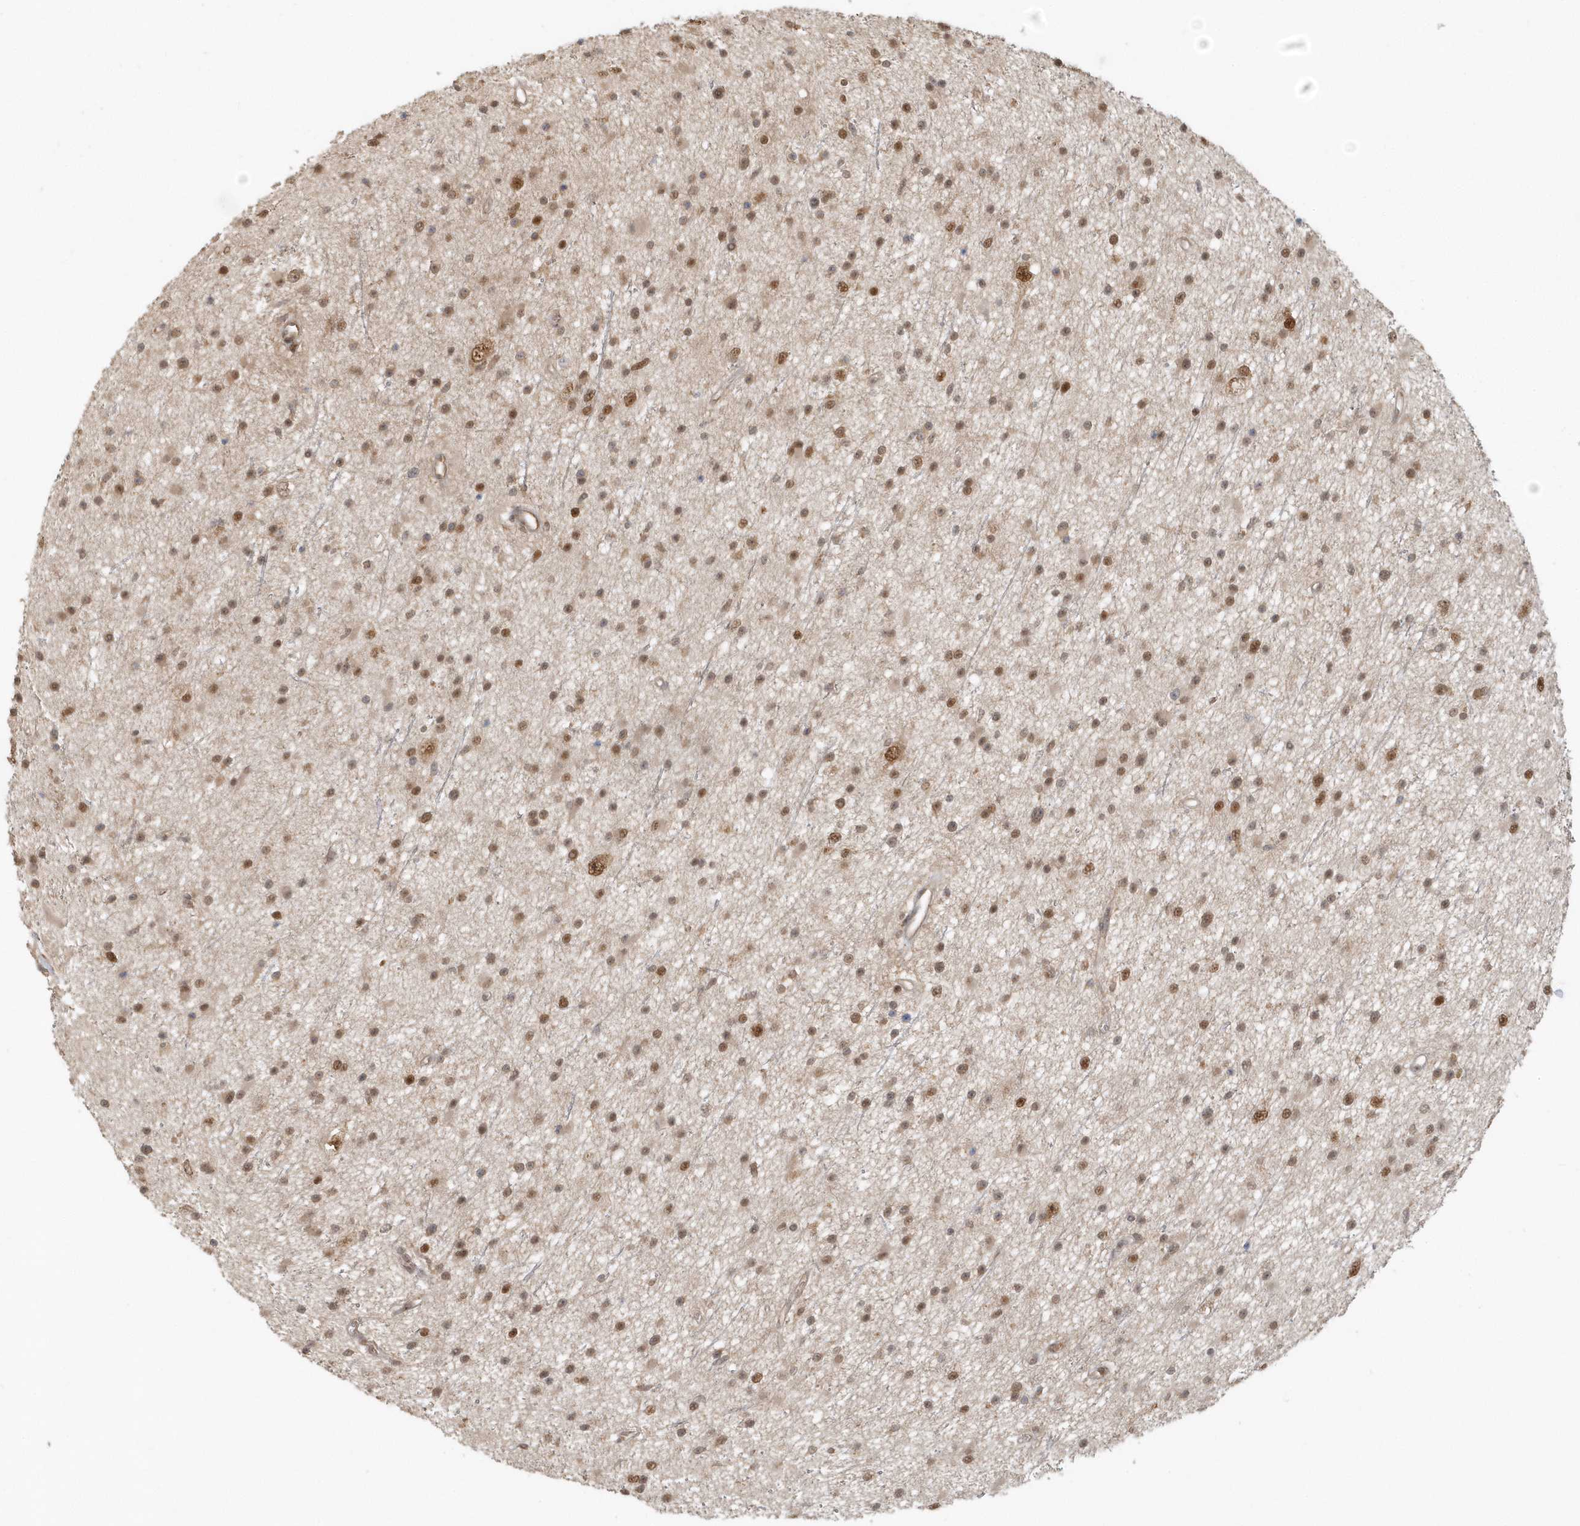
{"staining": {"intensity": "moderate", "quantity": ">75%", "location": "cytoplasmic/membranous,nuclear"}, "tissue": "glioma", "cell_type": "Tumor cells", "image_type": "cancer", "snomed": [{"axis": "morphology", "description": "Glioma, malignant, Low grade"}, {"axis": "topography", "description": "Cerebral cortex"}], "caption": "Protein expression analysis of human low-grade glioma (malignant) reveals moderate cytoplasmic/membranous and nuclear positivity in about >75% of tumor cells.", "gene": "PSMD6", "patient": {"sex": "female", "age": 39}}